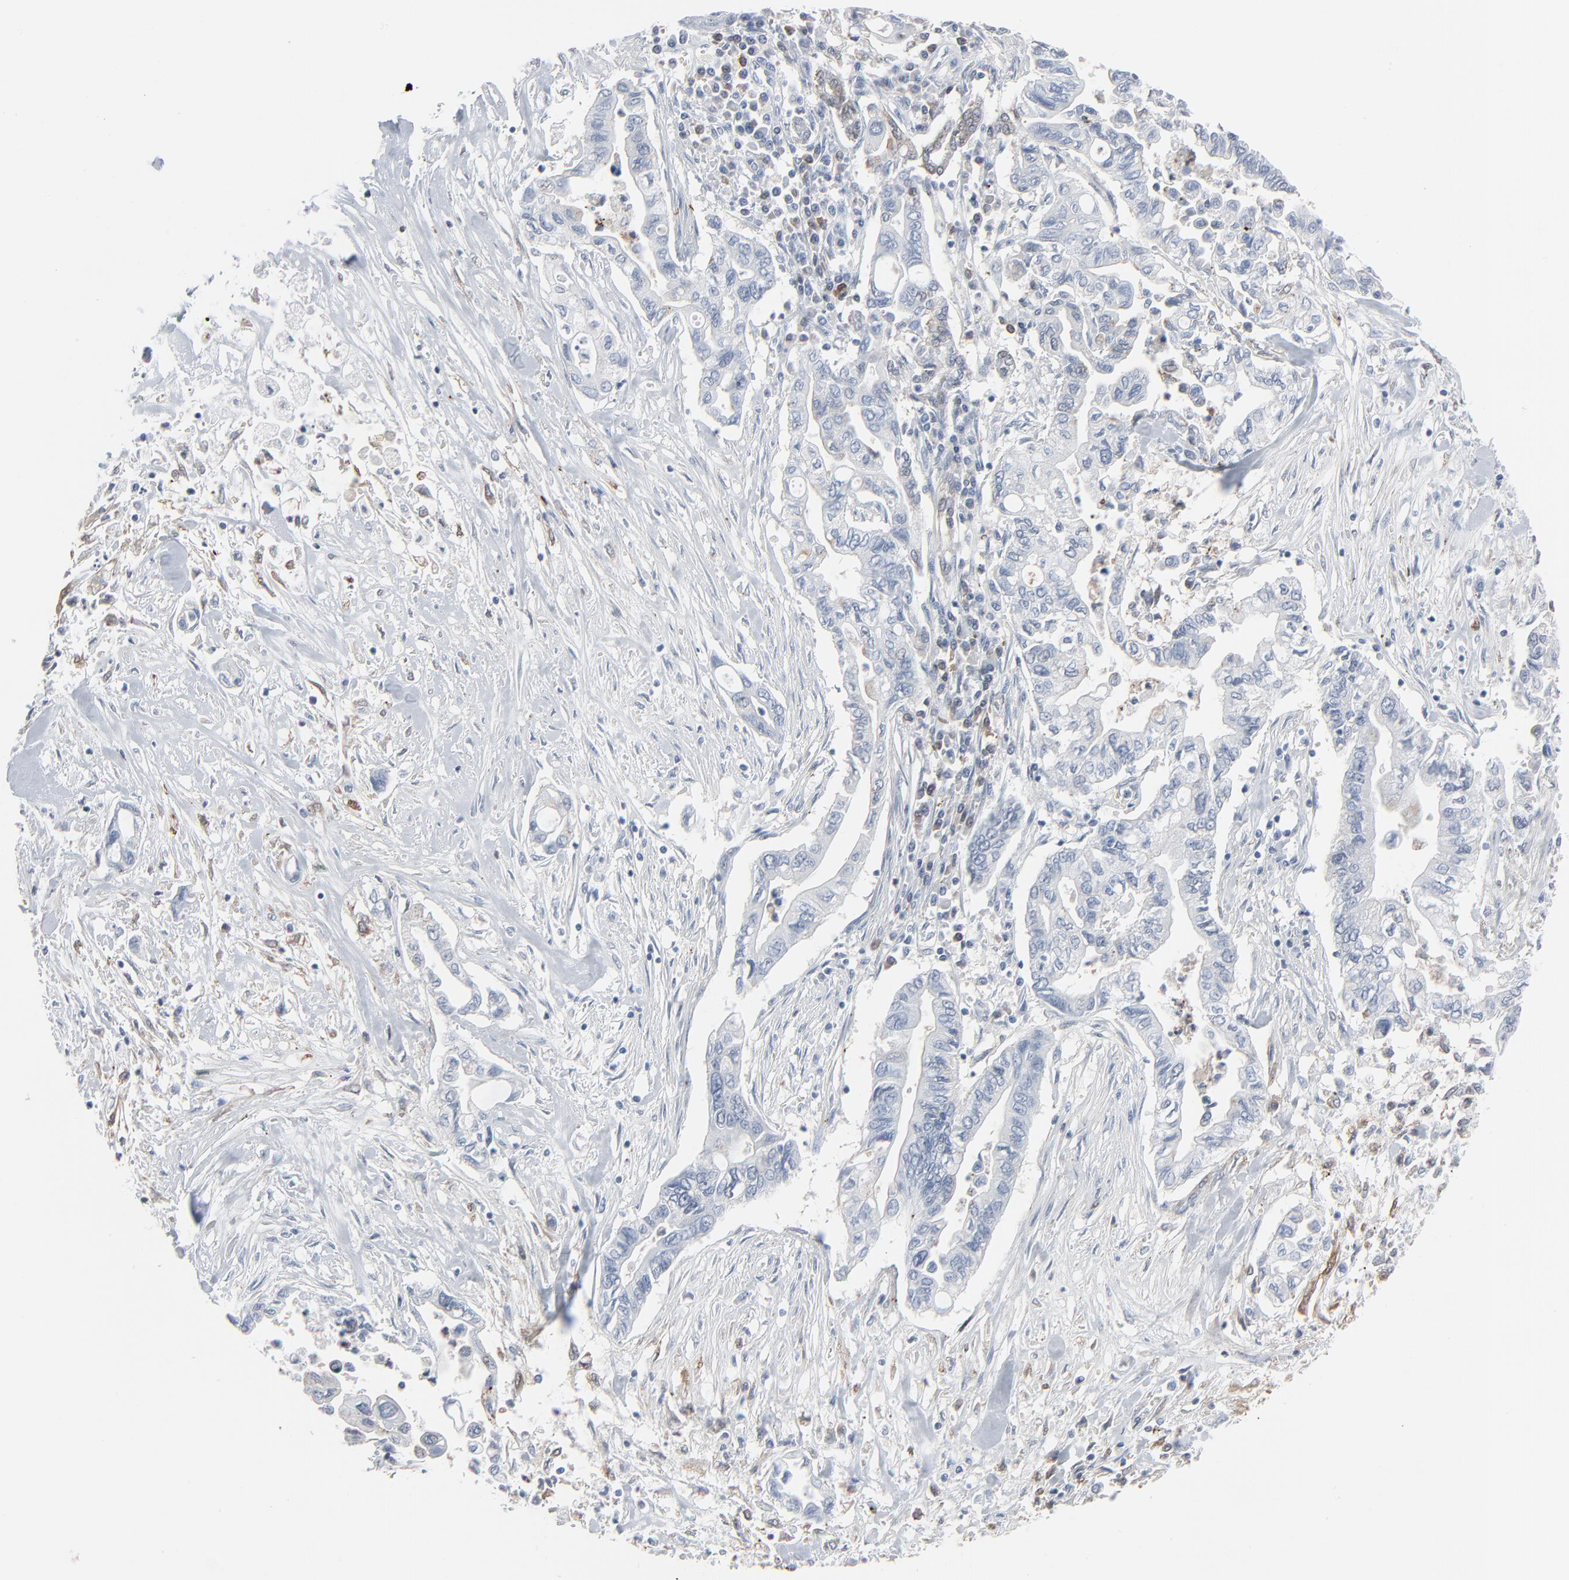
{"staining": {"intensity": "negative", "quantity": "none", "location": "none"}, "tissue": "pancreatic cancer", "cell_type": "Tumor cells", "image_type": "cancer", "snomed": [{"axis": "morphology", "description": "Adenocarcinoma, NOS"}, {"axis": "topography", "description": "Pancreas"}], "caption": "DAB immunohistochemical staining of pancreatic adenocarcinoma exhibits no significant staining in tumor cells. The staining was performed using DAB (3,3'-diaminobenzidine) to visualize the protein expression in brown, while the nuclei were stained in blue with hematoxylin (Magnification: 20x).", "gene": "PHGDH", "patient": {"sex": "female", "age": 57}}